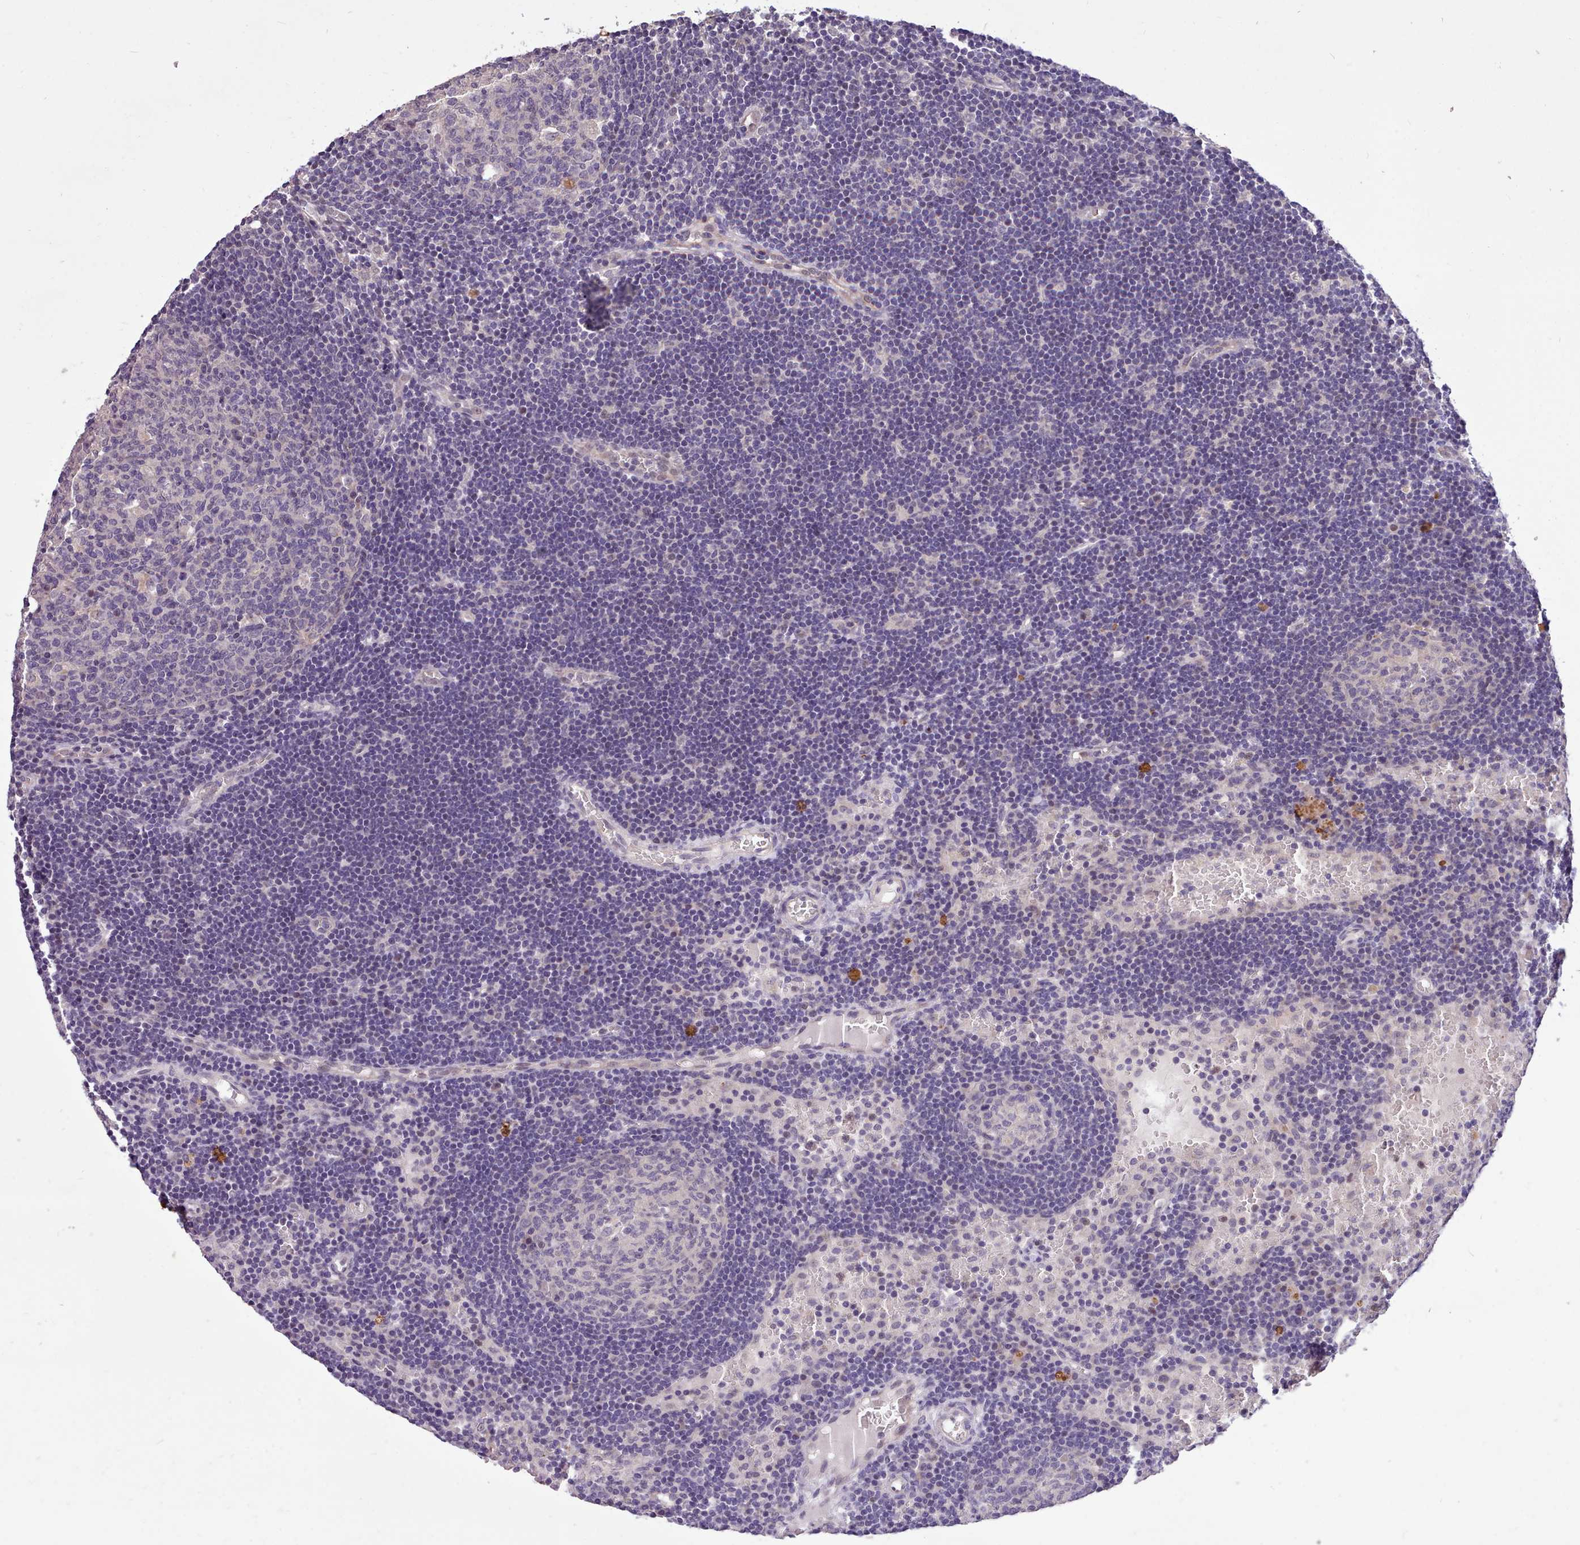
{"staining": {"intensity": "negative", "quantity": "none", "location": "none"}, "tissue": "lymph node", "cell_type": "Germinal center cells", "image_type": "normal", "snomed": [{"axis": "morphology", "description": "Normal tissue, NOS"}, {"axis": "topography", "description": "Lymph node"}], "caption": "Germinal center cells are negative for brown protein staining in normal lymph node. Nuclei are stained in blue.", "gene": "ZNF607", "patient": {"sex": "male", "age": 62}}